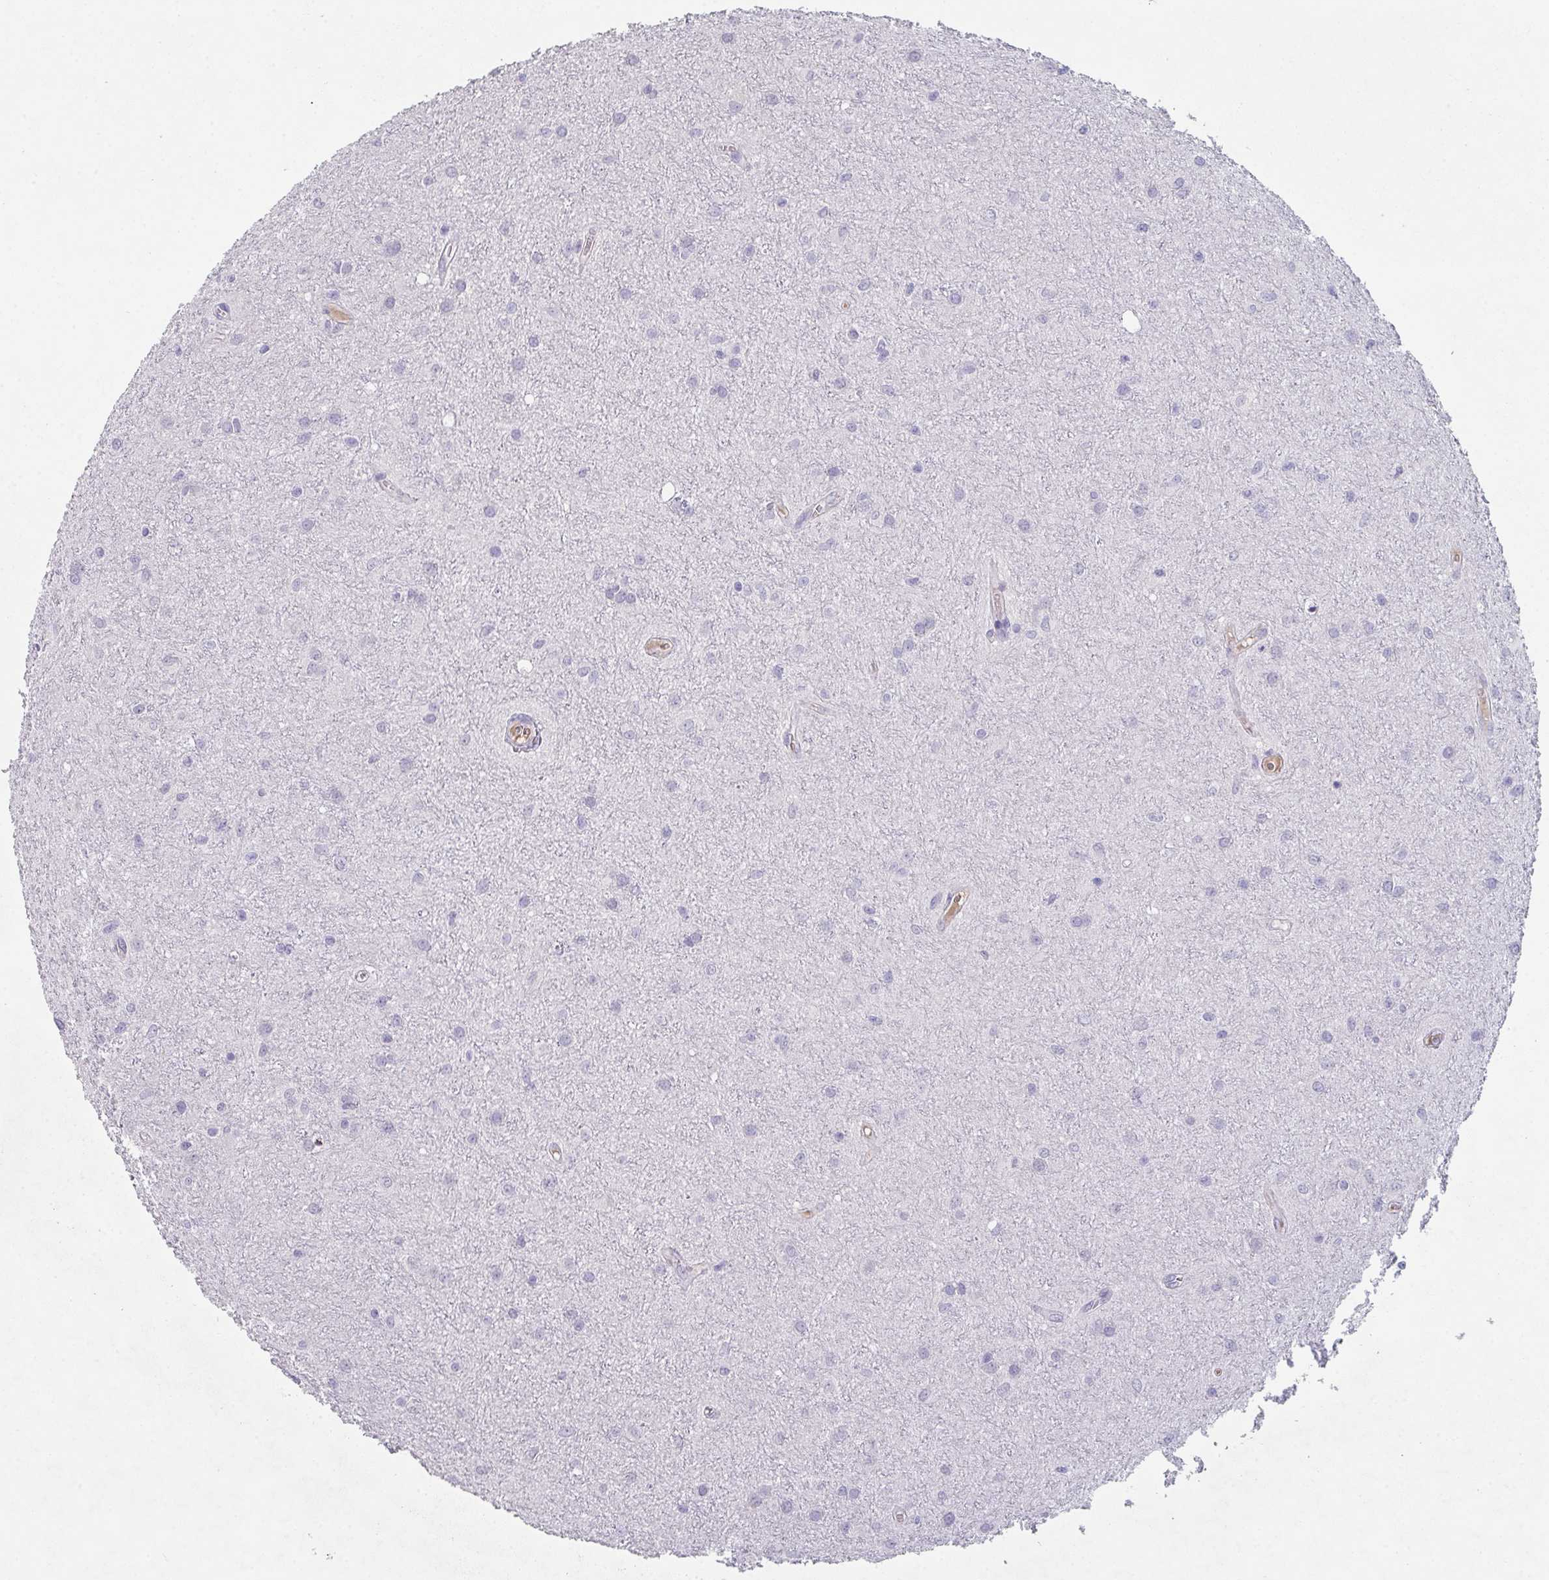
{"staining": {"intensity": "negative", "quantity": "none", "location": "none"}, "tissue": "glioma", "cell_type": "Tumor cells", "image_type": "cancer", "snomed": [{"axis": "morphology", "description": "Glioma, malignant, Low grade"}, {"axis": "topography", "description": "Cerebellum"}], "caption": "Low-grade glioma (malignant) was stained to show a protein in brown. There is no significant positivity in tumor cells.", "gene": "ADAM21", "patient": {"sex": "female", "age": 5}}